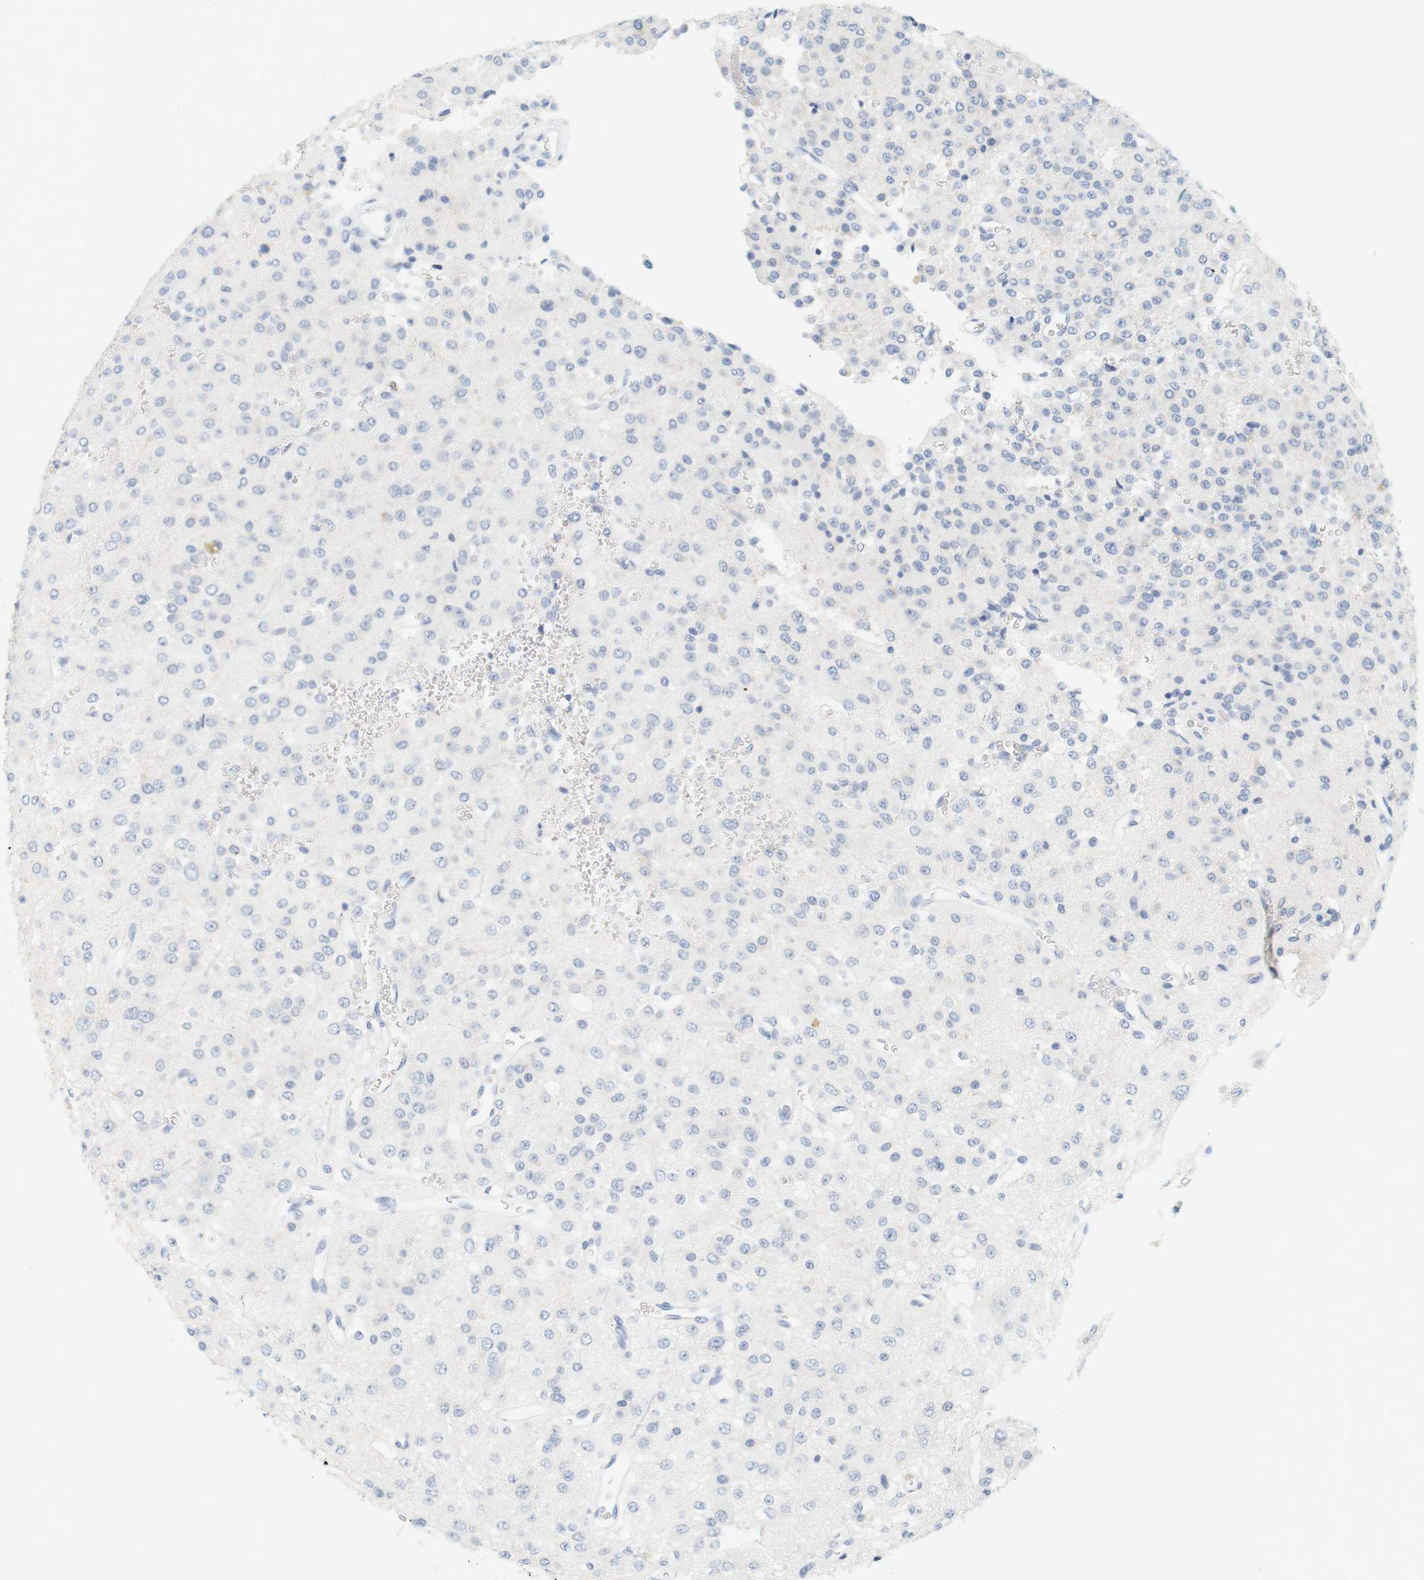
{"staining": {"intensity": "negative", "quantity": "none", "location": "none"}, "tissue": "glioma", "cell_type": "Tumor cells", "image_type": "cancer", "snomed": [{"axis": "morphology", "description": "Glioma, malignant, Low grade"}, {"axis": "topography", "description": "Brain"}], "caption": "Protein analysis of glioma exhibits no significant positivity in tumor cells. (DAB (3,3'-diaminobenzidine) IHC with hematoxylin counter stain).", "gene": "OPRM1", "patient": {"sex": "male", "age": 38}}